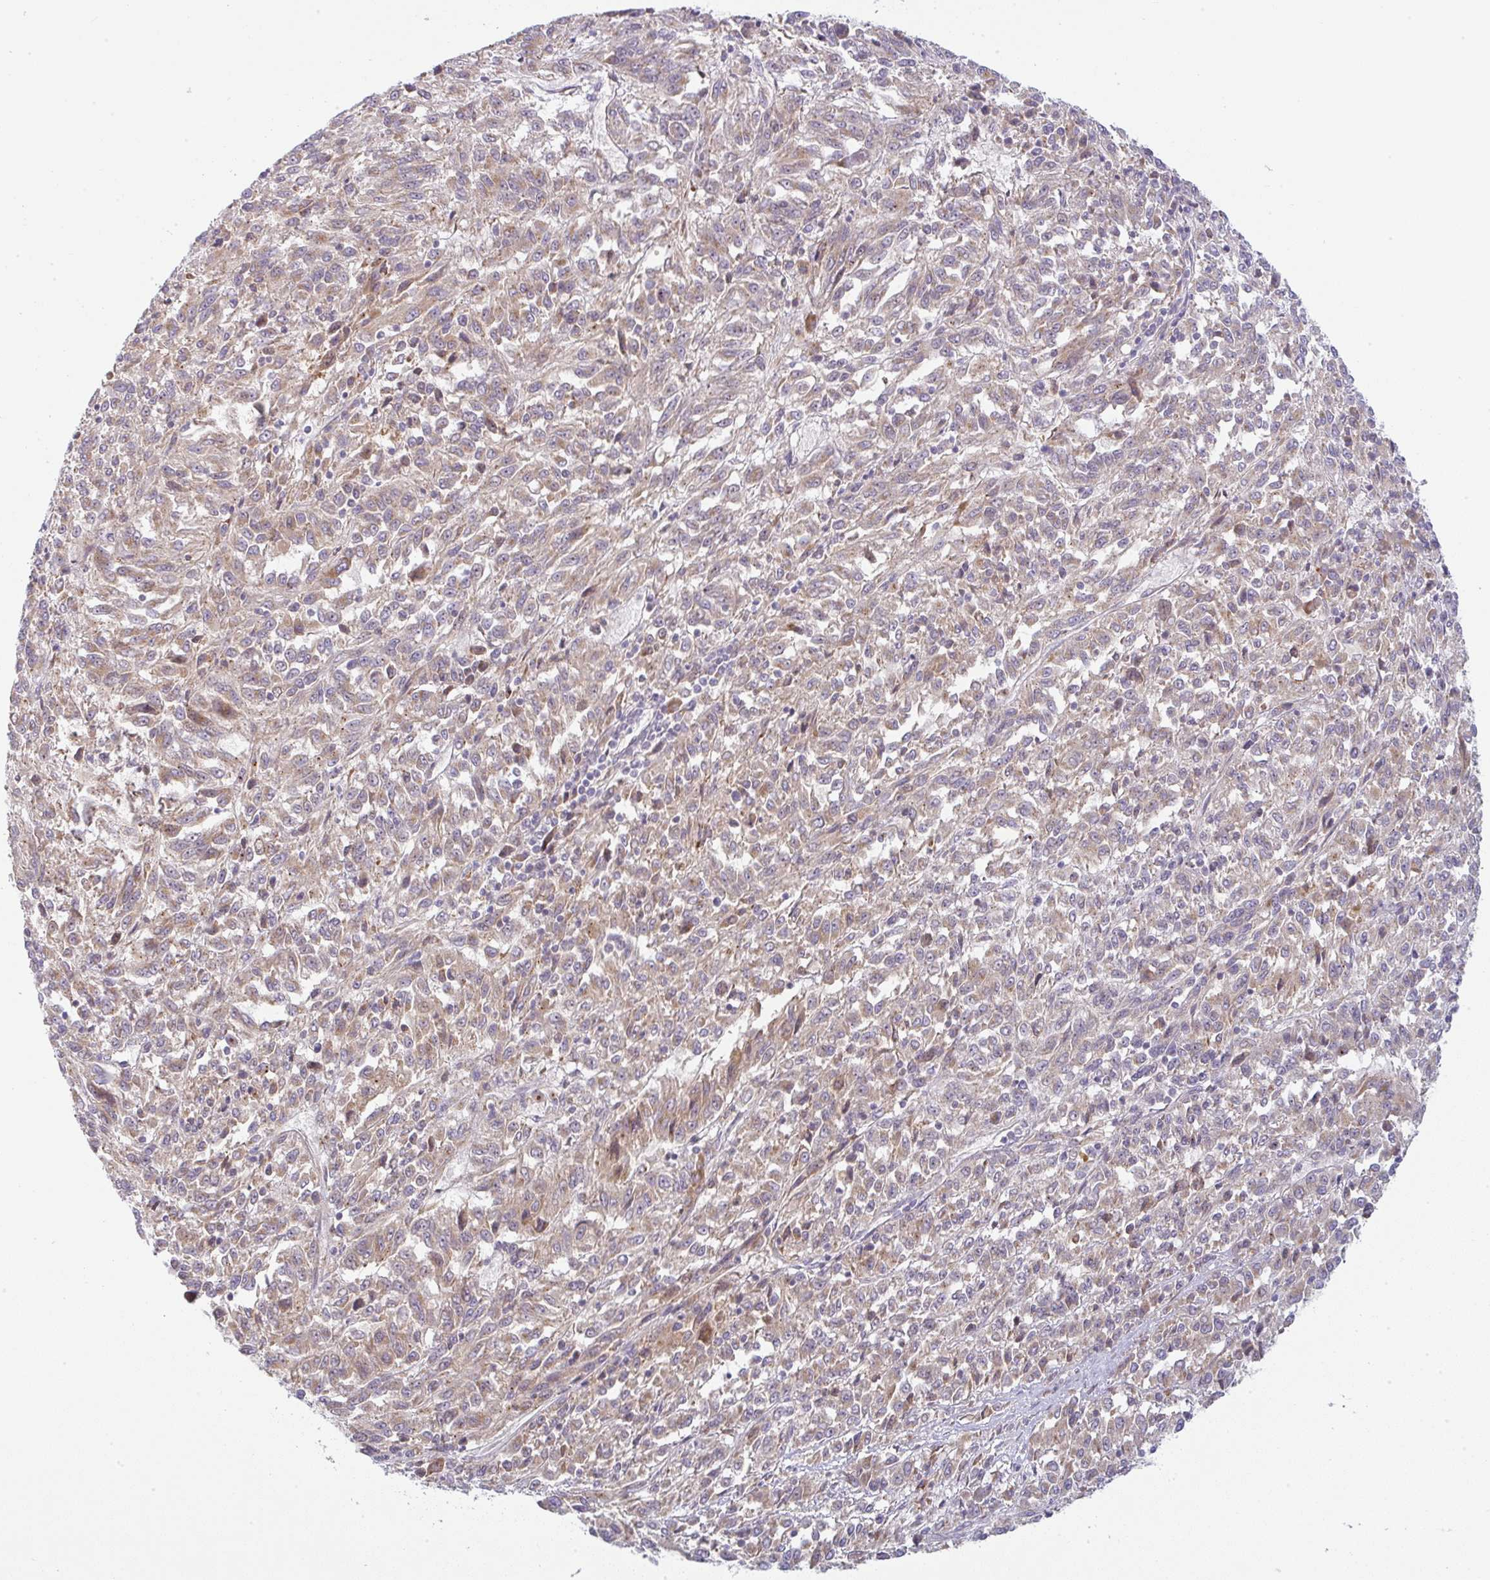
{"staining": {"intensity": "moderate", "quantity": "25%-75%", "location": "cytoplasmic/membranous"}, "tissue": "melanoma", "cell_type": "Tumor cells", "image_type": "cancer", "snomed": [{"axis": "morphology", "description": "Malignant melanoma, Metastatic site"}, {"axis": "topography", "description": "Lung"}], "caption": "DAB (3,3'-diaminobenzidine) immunohistochemical staining of human melanoma reveals moderate cytoplasmic/membranous protein expression in about 25%-75% of tumor cells.", "gene": "MOB1A", "patient": {"sex": "male", "age": 64}}